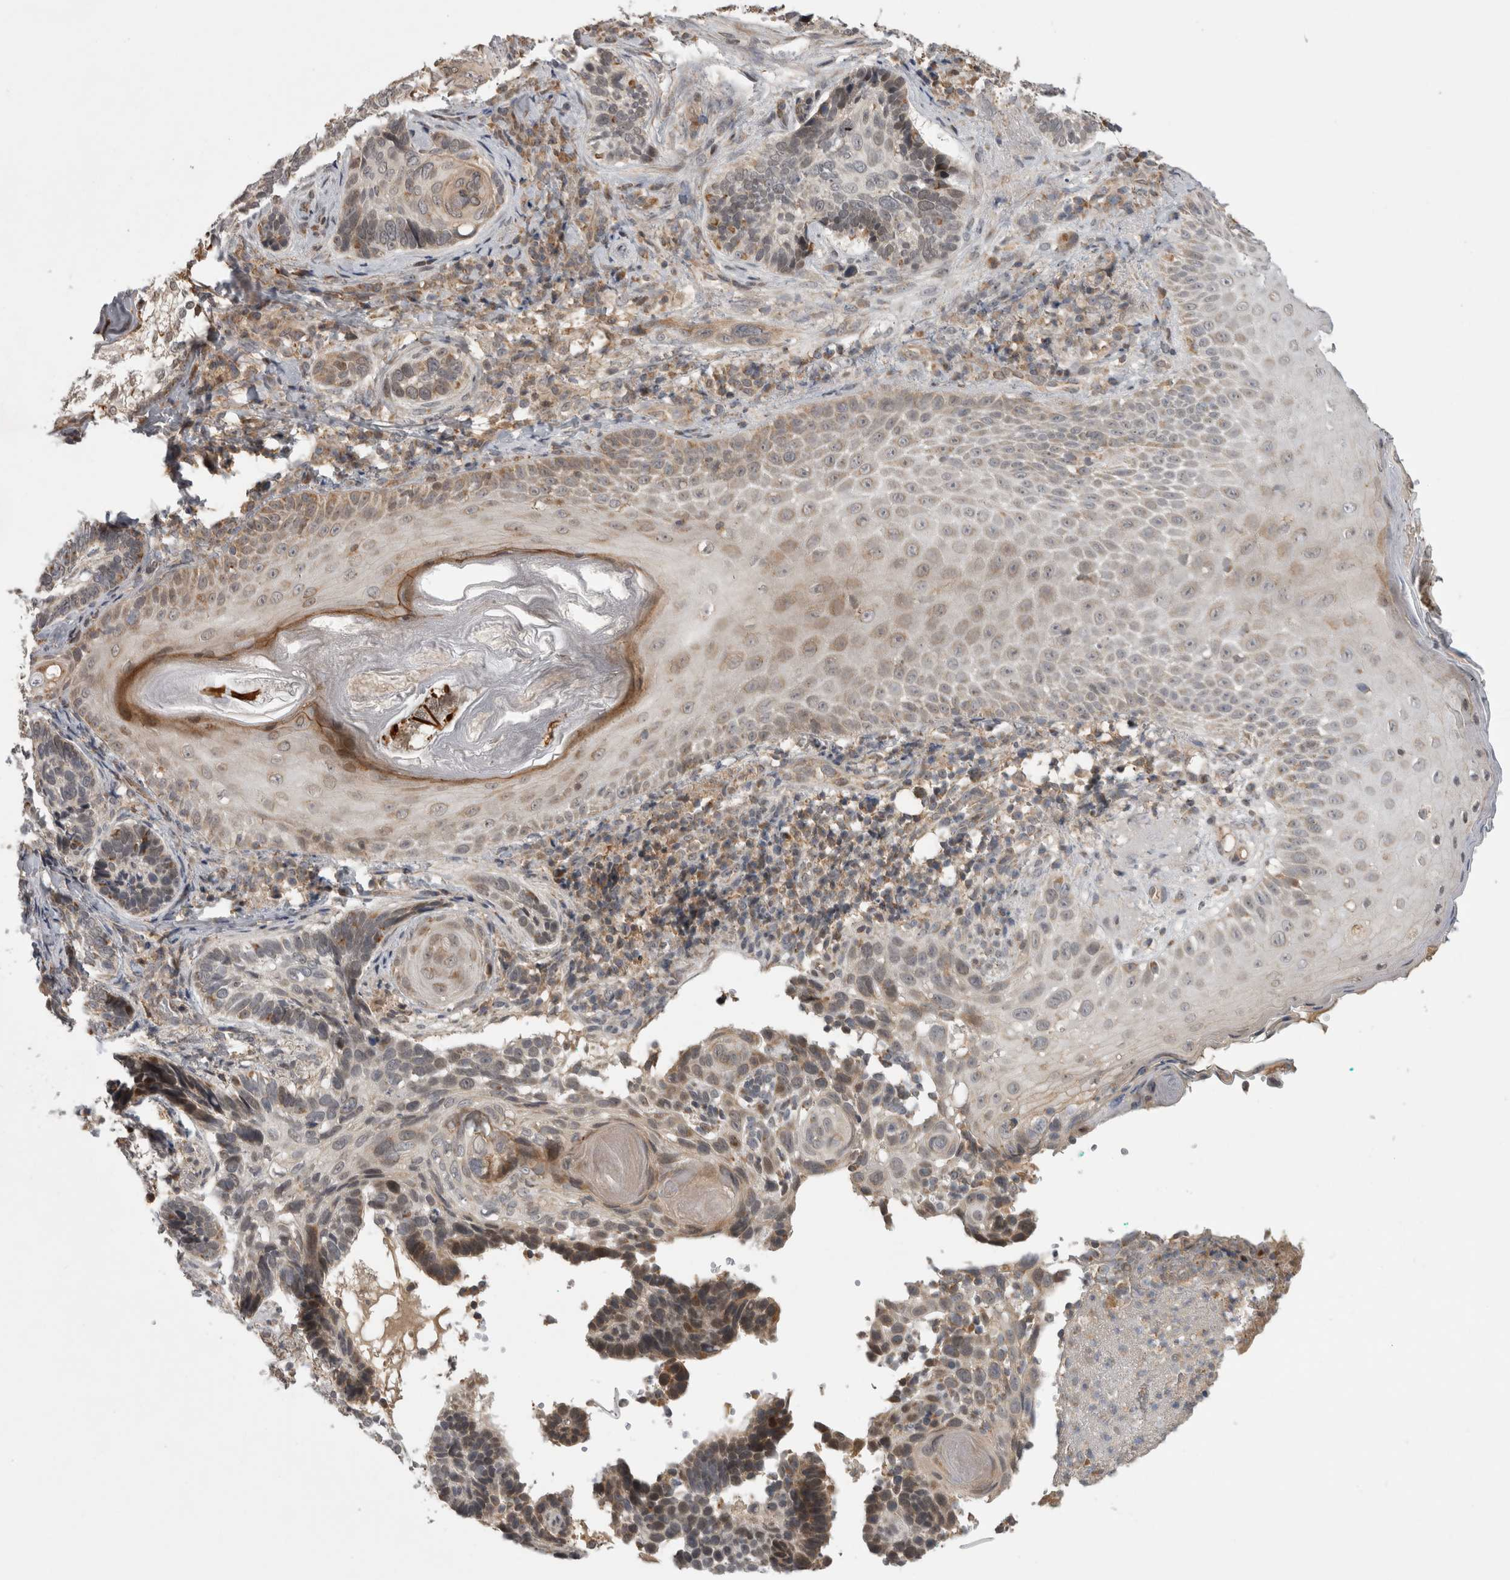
{"staining": {"intensity": "weak", "quantity": "25%-75%", "location": "cytoplasmic/membranous"}, "tissue": "skin cancer", "cell_type": "Tumor cells", "image_type": "cancer", "snomed": [{"axis": "morphology", "description": "Basal cell carcinoma"}, {"axis": "topography", "description": "Skin"}], "caption": "Tumor cells display low levels of weak cytoplasmic/membranous staining in approximately 25%-75% of cells in human skin basal cell carcinoma.", "gene": "KCNIP1", "patient": {"sex": "female", "age": 89}}